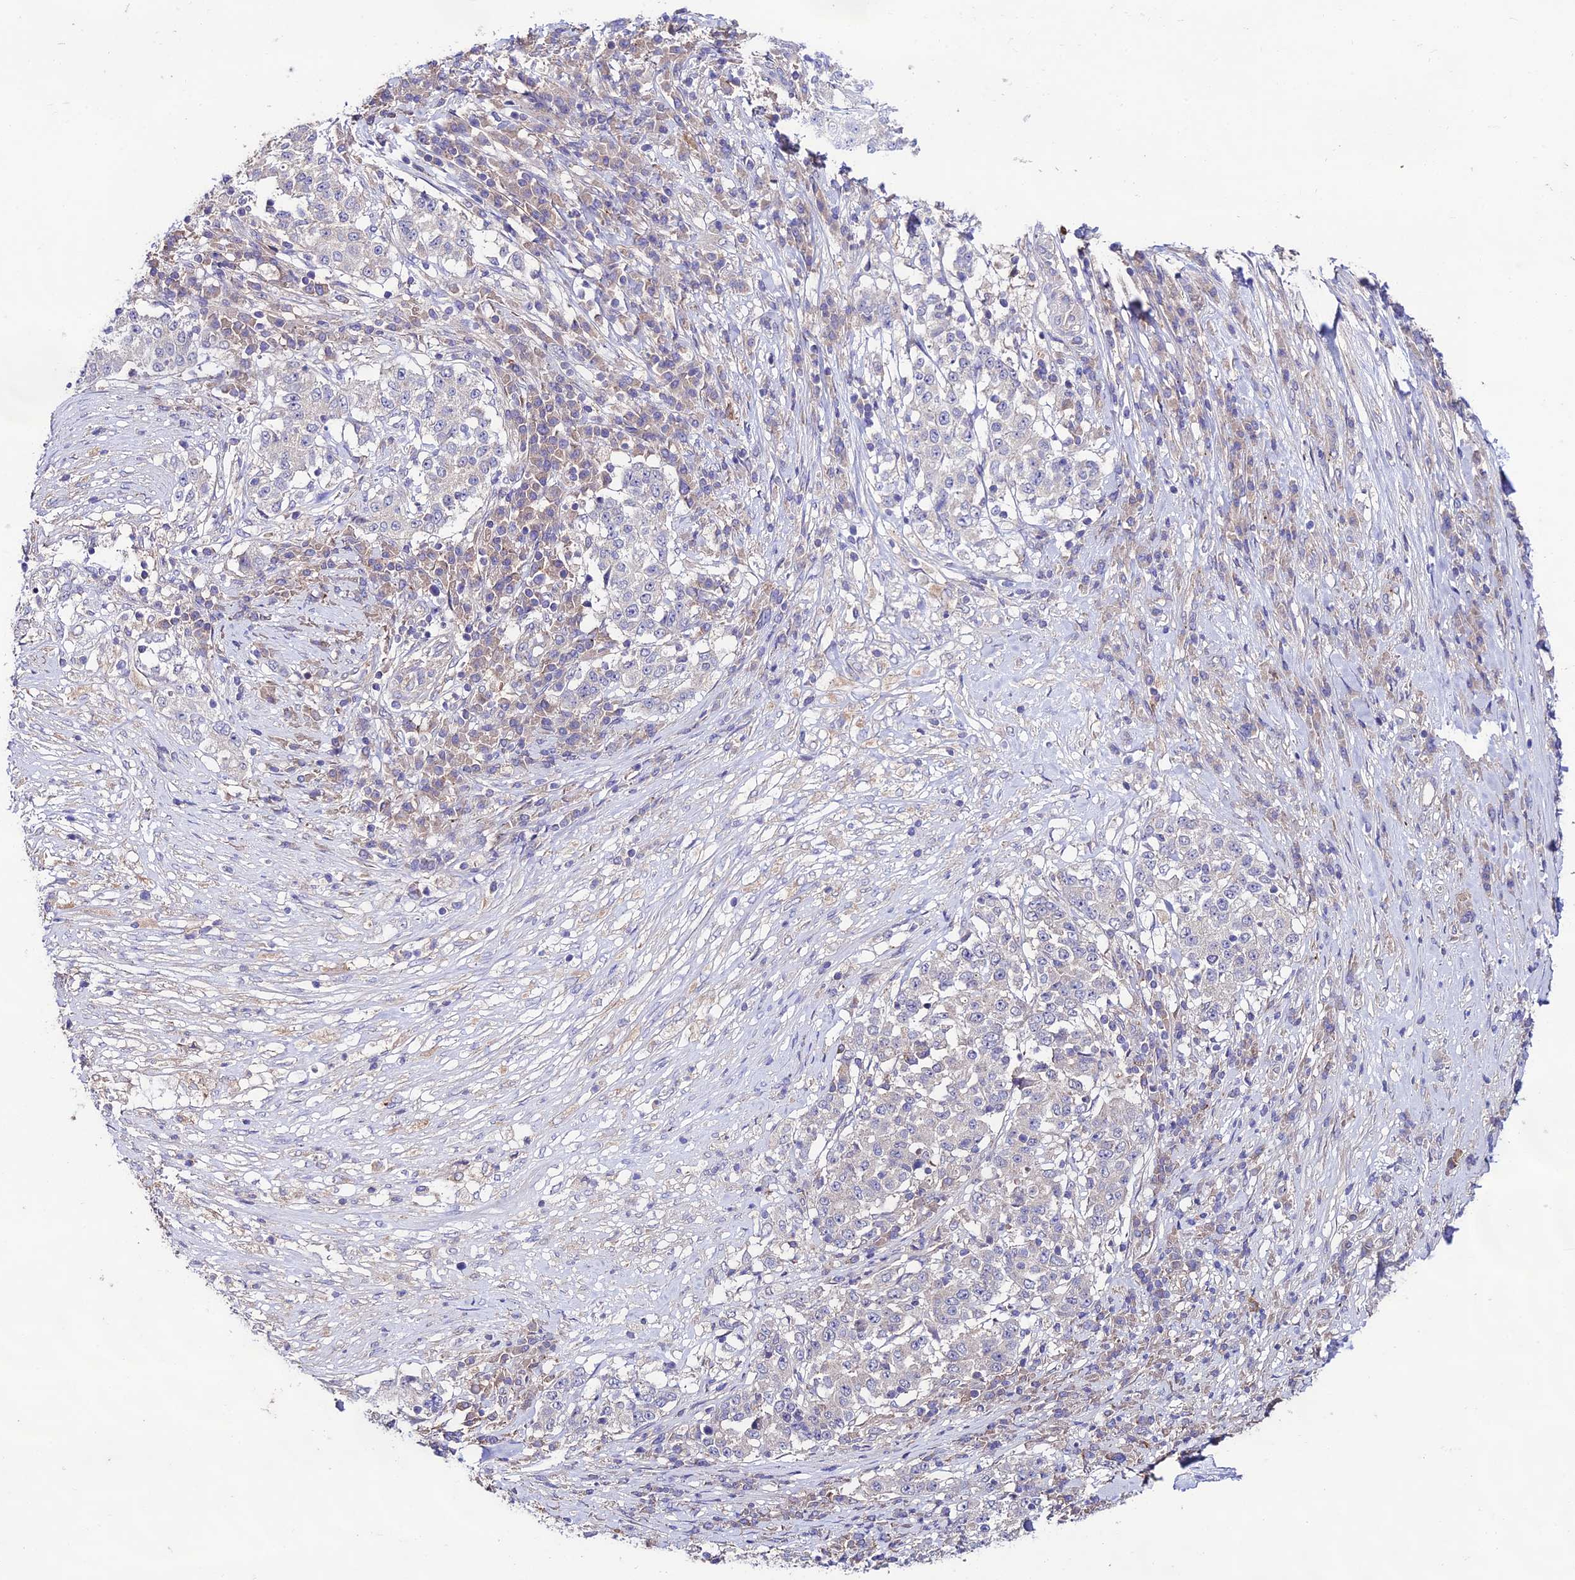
{"staining": {"intensity": "negative", "quantity": "none", "location": "none"}, "tissue": "stomach cancer", "cell_type": "Tumor cells", "image_type": "cancer", "snomed": [{"axis": "morphology", "description": "Adenocarcinoma, NOS"}, {"axis": "topography", "description": "Stomach"}], "caption": "This is an immunohistochemistry micrograph of stomach cancer (adenocarcinoma). There is no staining in tumor cells.", "gene": "BRME1", "patient": {"sex": "male", "age": 59}}